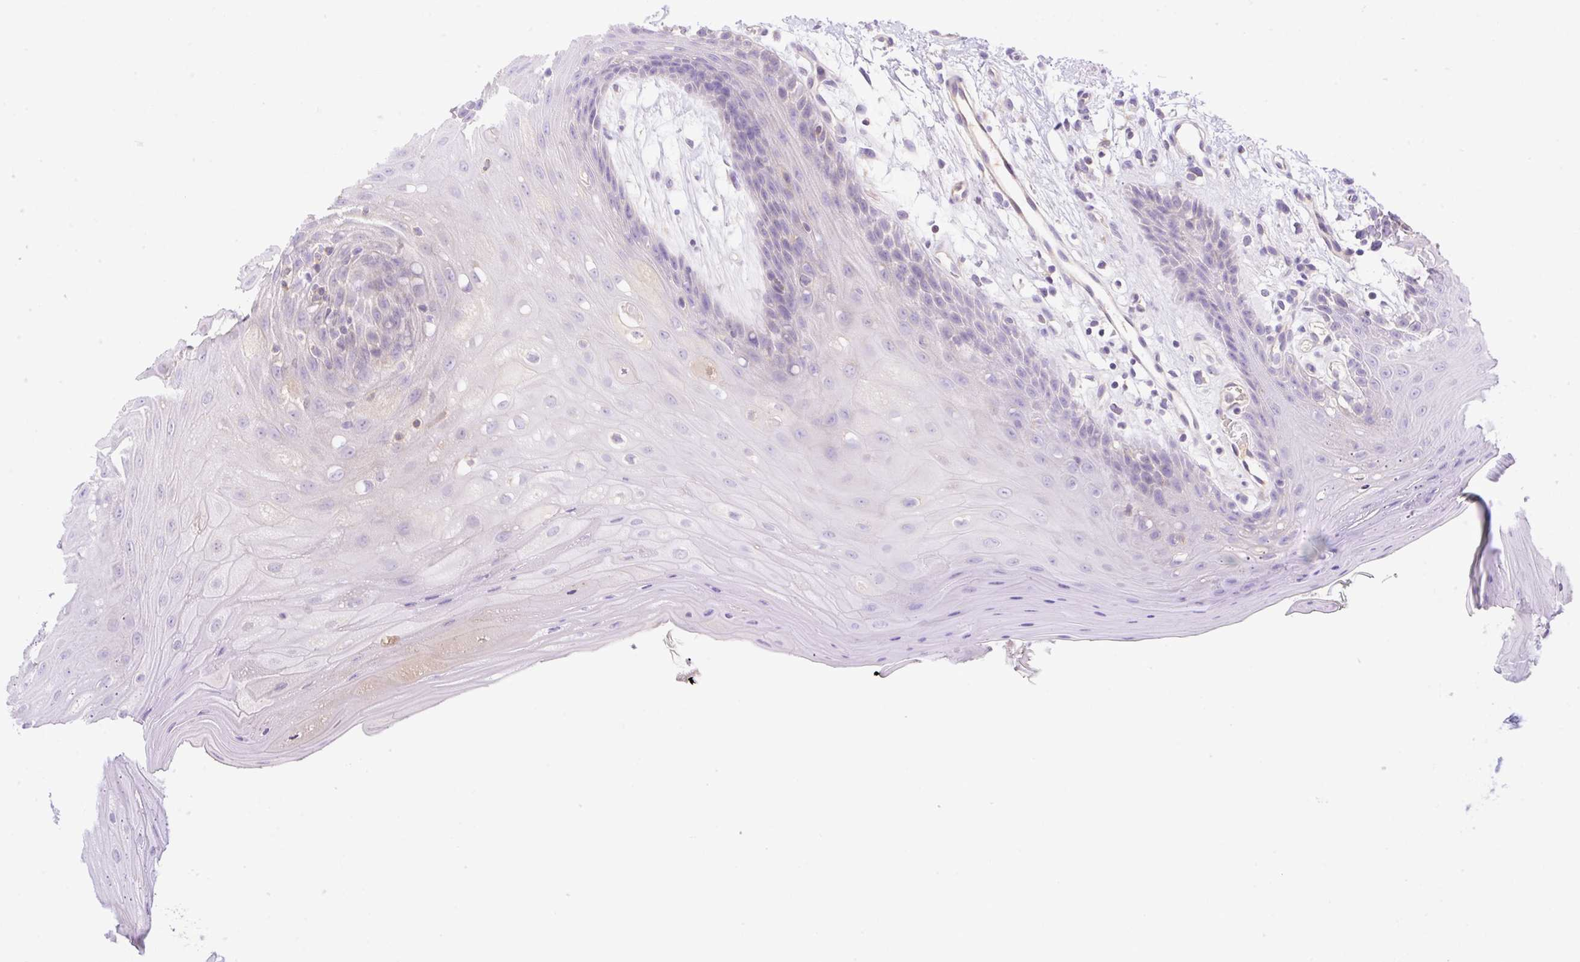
{"staining": {"intensity": "negative", "quantity": "none", "location": "none"}, "tissue": "oral mucosa", "cell_type": "Squamous epithelial cells", "image_type": "normal", "snomed": [{"axis": "morphology", "description": "Normal tissue, NOS"}, {"axis": "topography", "description": "Oral tissue"}, {"axis": "topography", "description": "Tounge, NOS"}], "caption": "Immunohistochemistry (IHC) micrograph of benign oral mucosa stained for a protein (brown), which reveals no positivity in squamous epithelial cells. (DAB (3,3'-diaminobenzidine) immunohistochemistry with hematoxylin counter stain).", "gene": "DENND5A", "patient": {"sex": "female", "age": 59}}